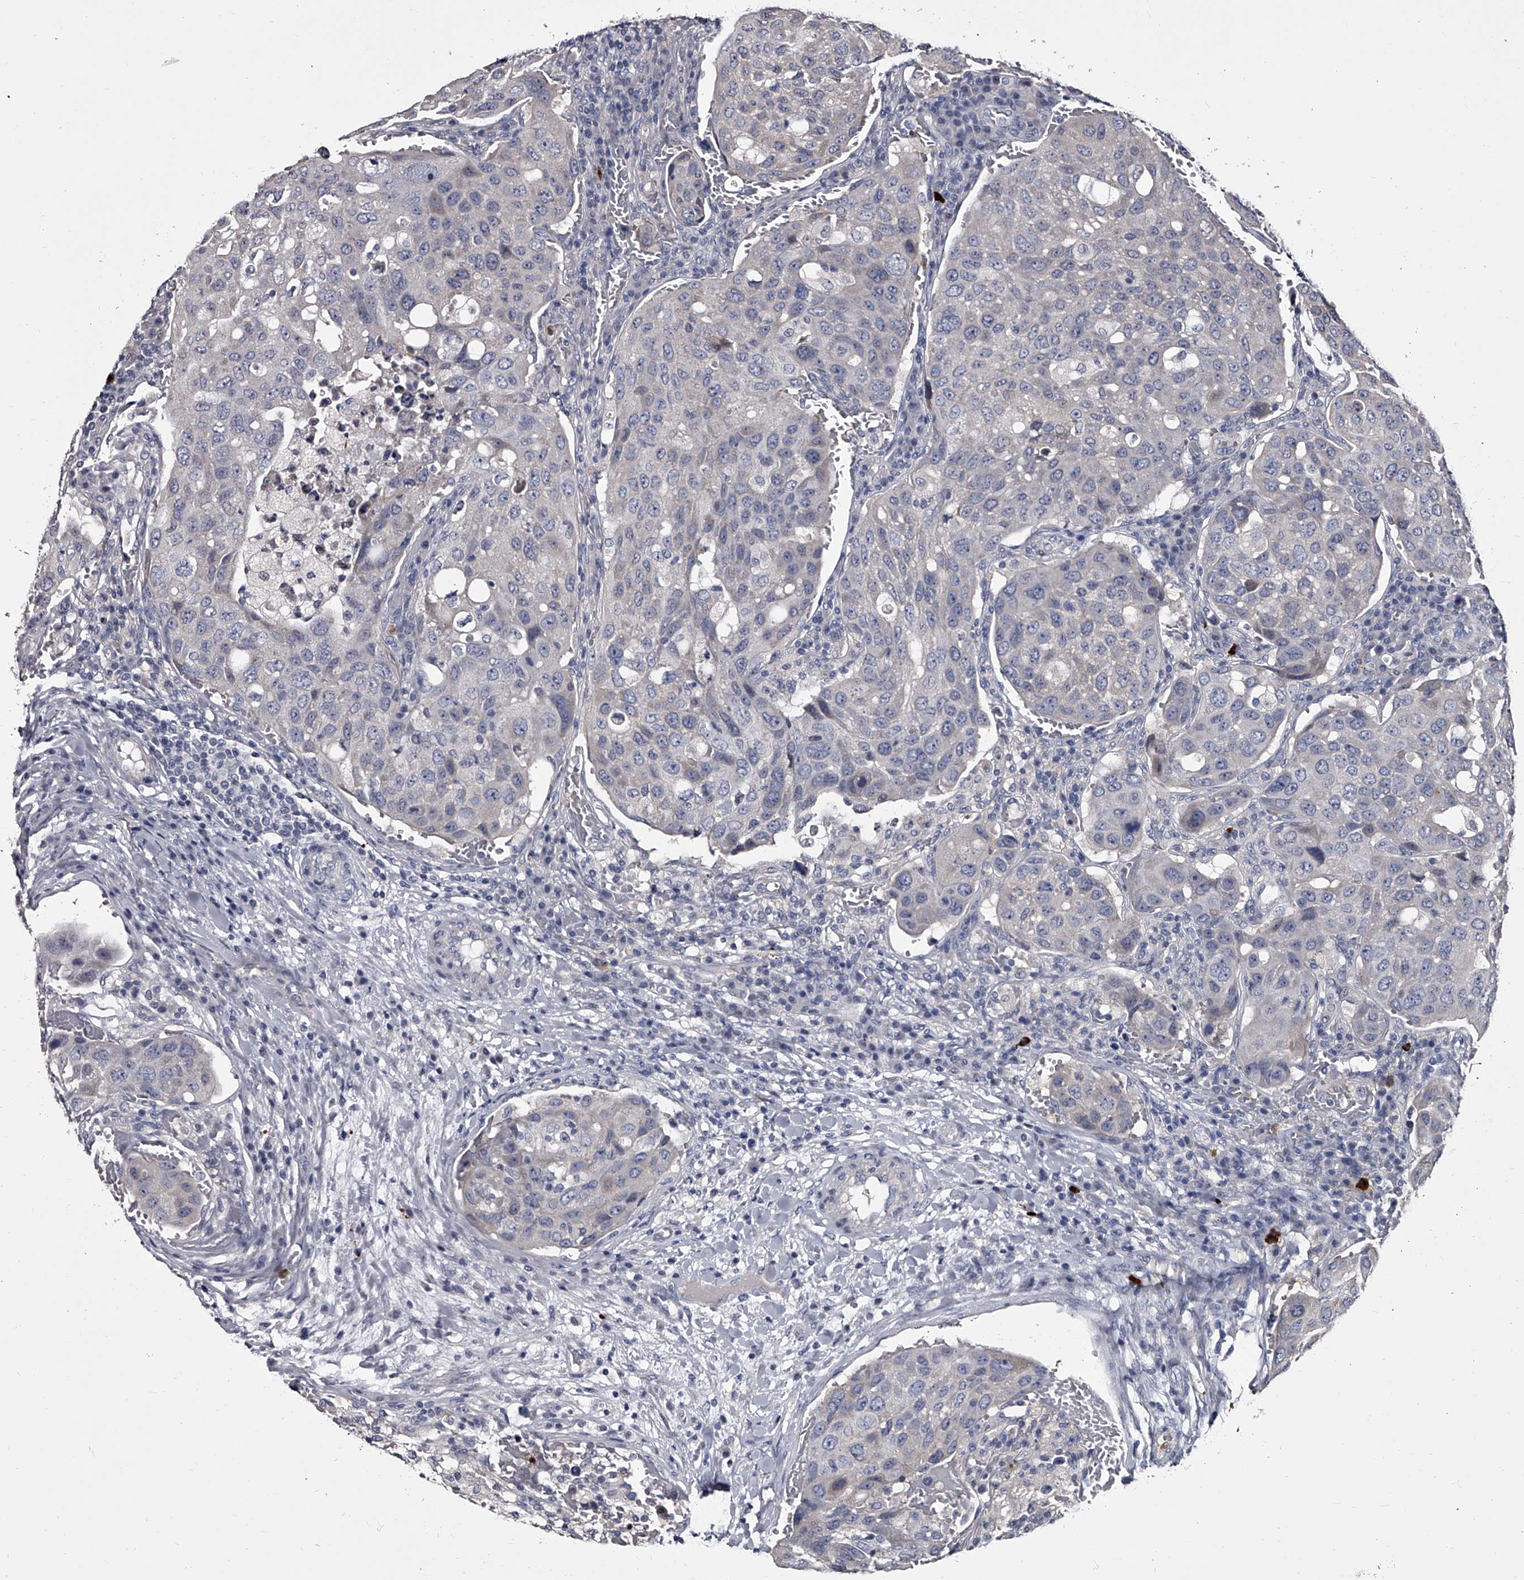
{"staining": {"intensity": "negative", "quantity": "none", "location": "none"}, "tissue": "urothelial cancer", "cell_type": "Tumor cells", "image_type": "cancer", "snomed": [{"axis": "morphology", "description": "Urothelial carcinoma, High grade"}, {"axis": "topography", "description": "Lymph node"}, {"axis": "topography", "description": "Urinary bladder"}], "caption": "The micrograph shows no significant staining in tumor cells of urothelial carcinoma (high-grade).", "gene": "GAPVD1", "patient": {"sex": "male", "age": 51}}